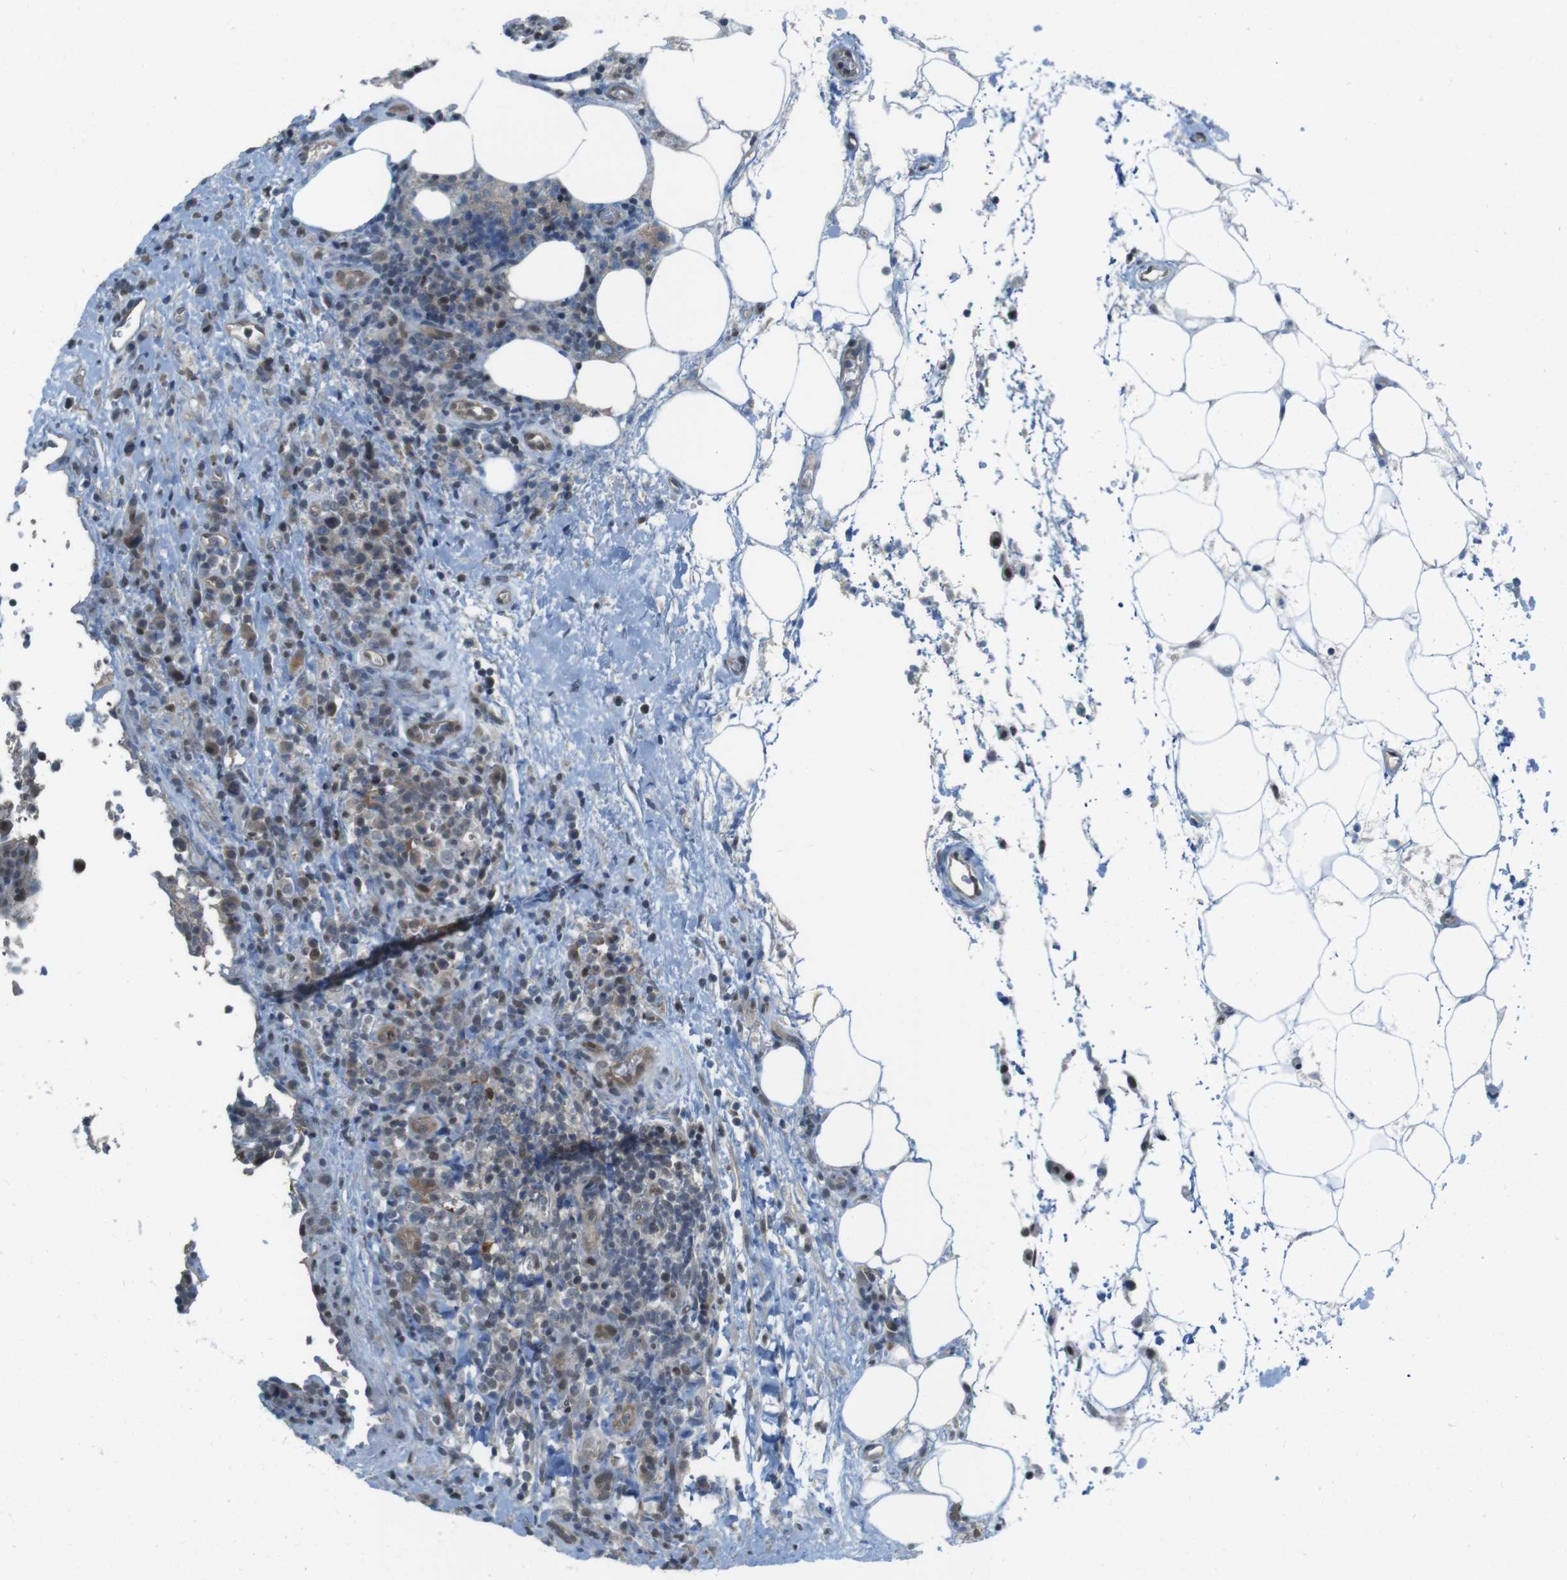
{"staining": {"intensity": "weak", "quantity": ">75%", "location": "cytoplasmic/membranous,nuclear"}, "tissue": "lymphoma", "cell_type": "Tumor cells", "image_type": "cancer", "snomed": [{"axis": "morphology", "description": "Malignant lymphoma, non-Hodgkin's type, High grade"}, {"axis": "topography", "description": "Lymph node"}], "caption": "Weak cytoplasmic/membranous and nuclear protein positivity is seen in about >75% of tumor cells in malignant lymphoma, non-Hodgkin's type (high-grade). (DAB (3,3'-diaminobenzidine) IHC with brightfield microscopy, high magnification).", "gene": "MAPKAPK5", "patient": {"sex": "female", "age": 76}}